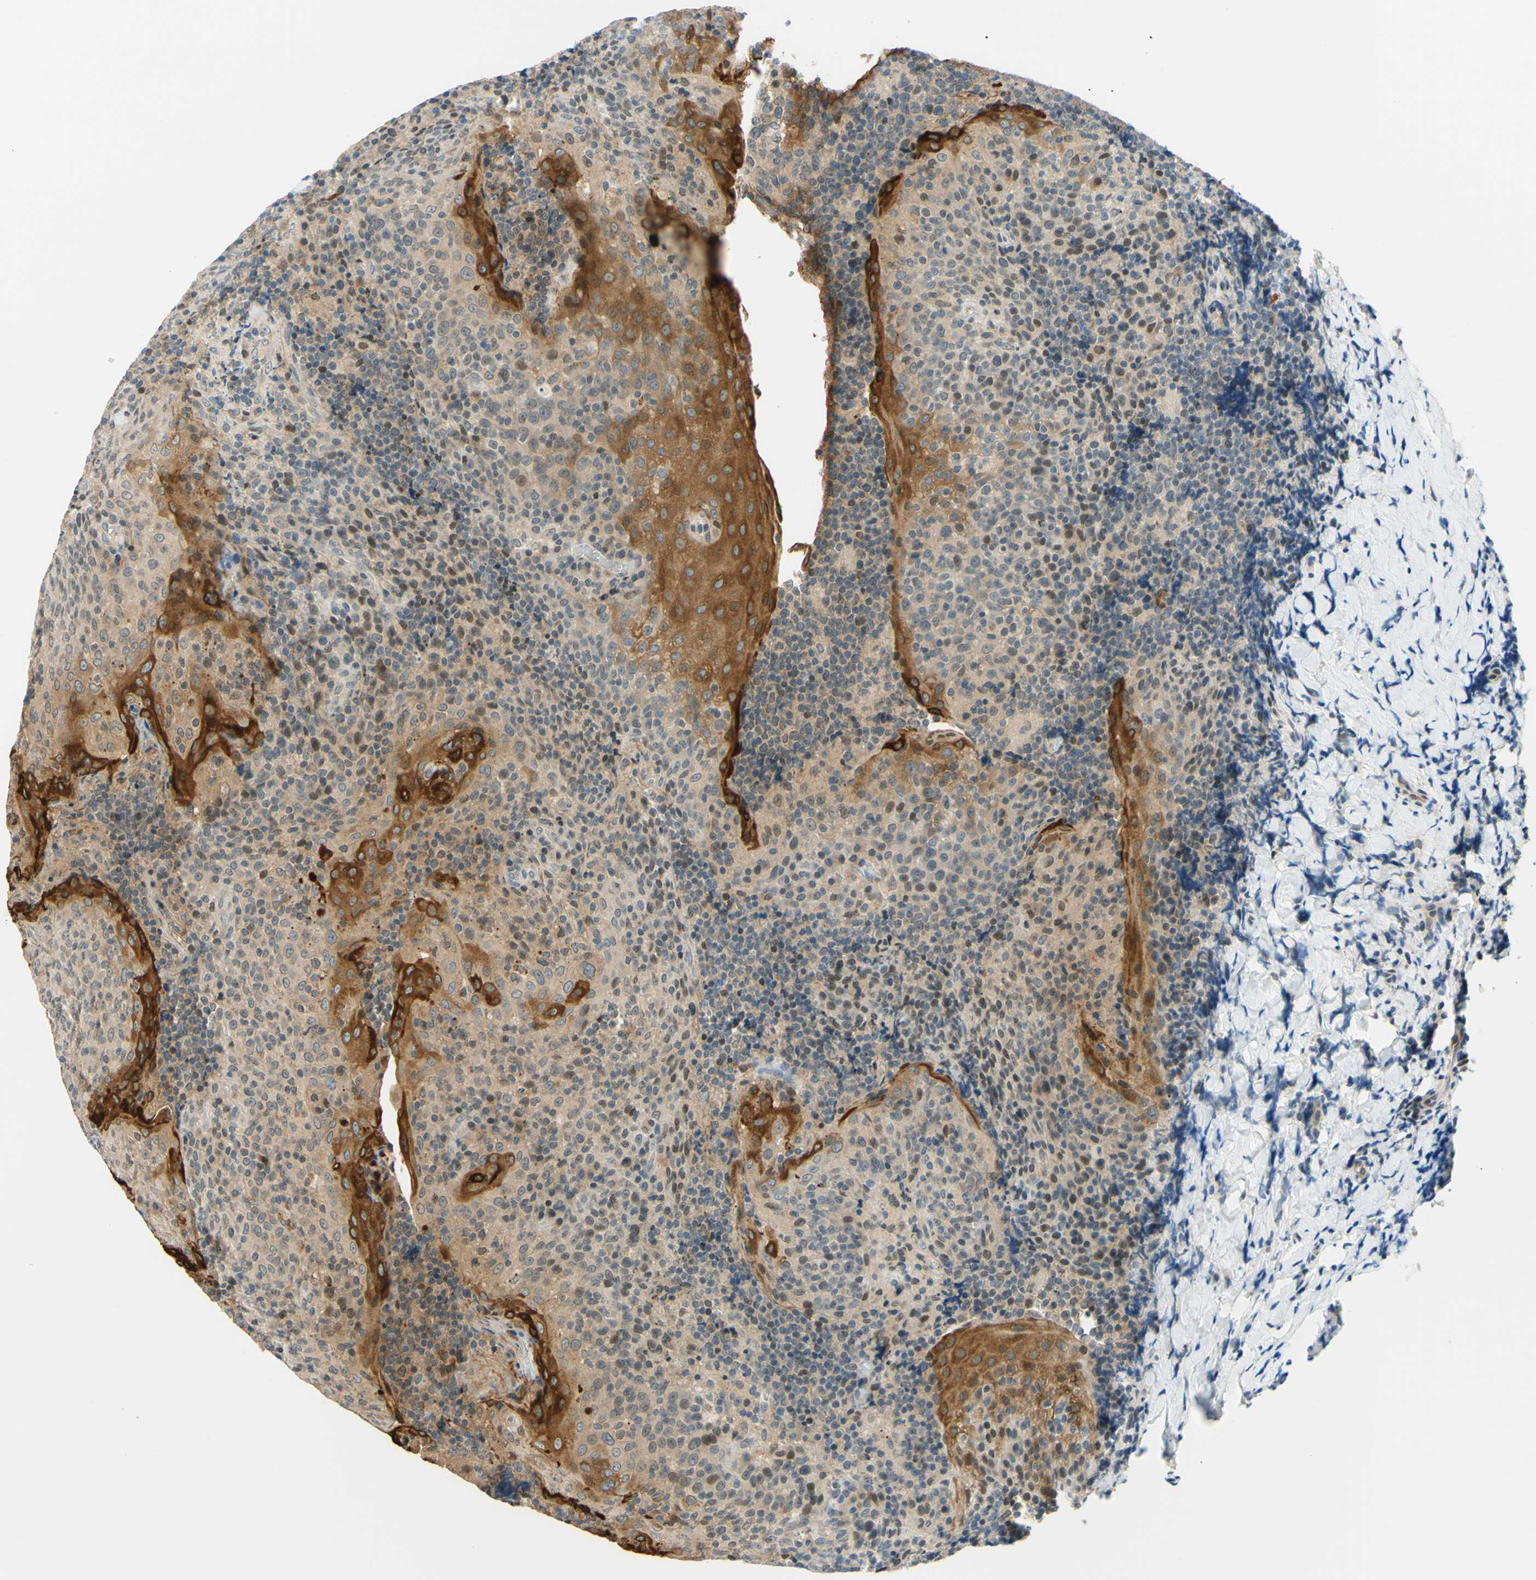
{"staining": {"intensity": "negative", "quantity": "none", "location": "none"}, "tissue": "tonsil", "cell_type": "Germinal center cells", "image_type": "normal", "snomed": [{"axis": "morphology", "description": "Normal tissue, NOS"}, {"axis": "topography", "description": "Tonsil"}], "caption": "A histopathology image of human tonsil is negative for staining in germinal center cells. (DAB immunohistochemistry with hematoxylin counter stain).", "gene": "C2CD2L", "patient": {"sex": "male", "age": 17}}